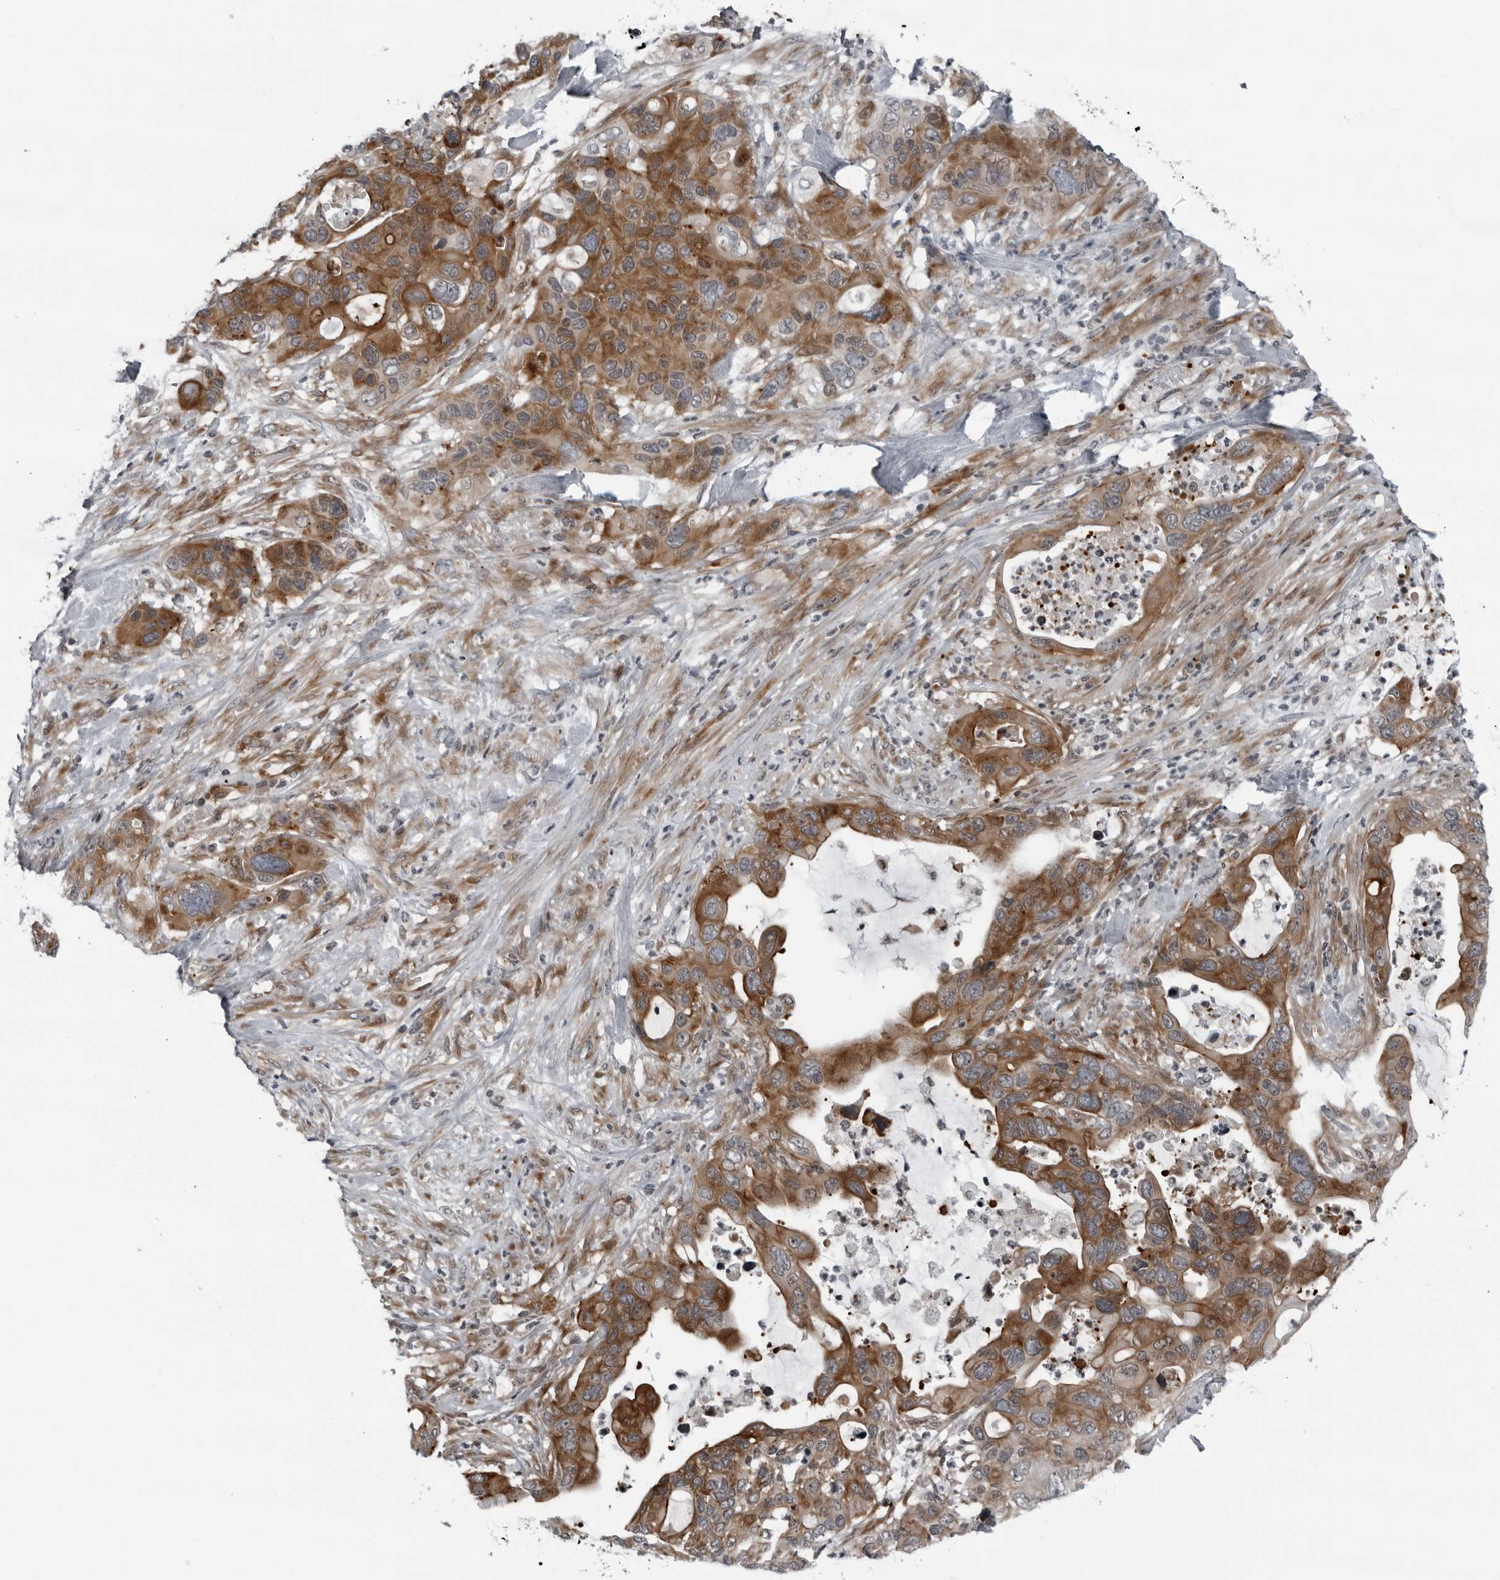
{"staining": {"intensity": "moderate", "quantity": ">75%", "location": "cytoplasmic/membranous"}, "tissue": "pancreatic cancer", "cell_type": "Tumor cells", "image_type": "cancer", "snomed": [{"axis": "morphology", "description": "Adenocarcinoma, NOS"}, {"axis": "topography", "description": "Pancreas"}], "caption": "Immunohistochemistry (DAB) staining of pancreatic adenocarcinoma exhibits moderate cytoplasmic/membranous protein staining in approximately >75% of tumor cells. Nuclei are stained in blue.", "gene": "FAM102B", "patient": {"sex": "female", "age": 71}}